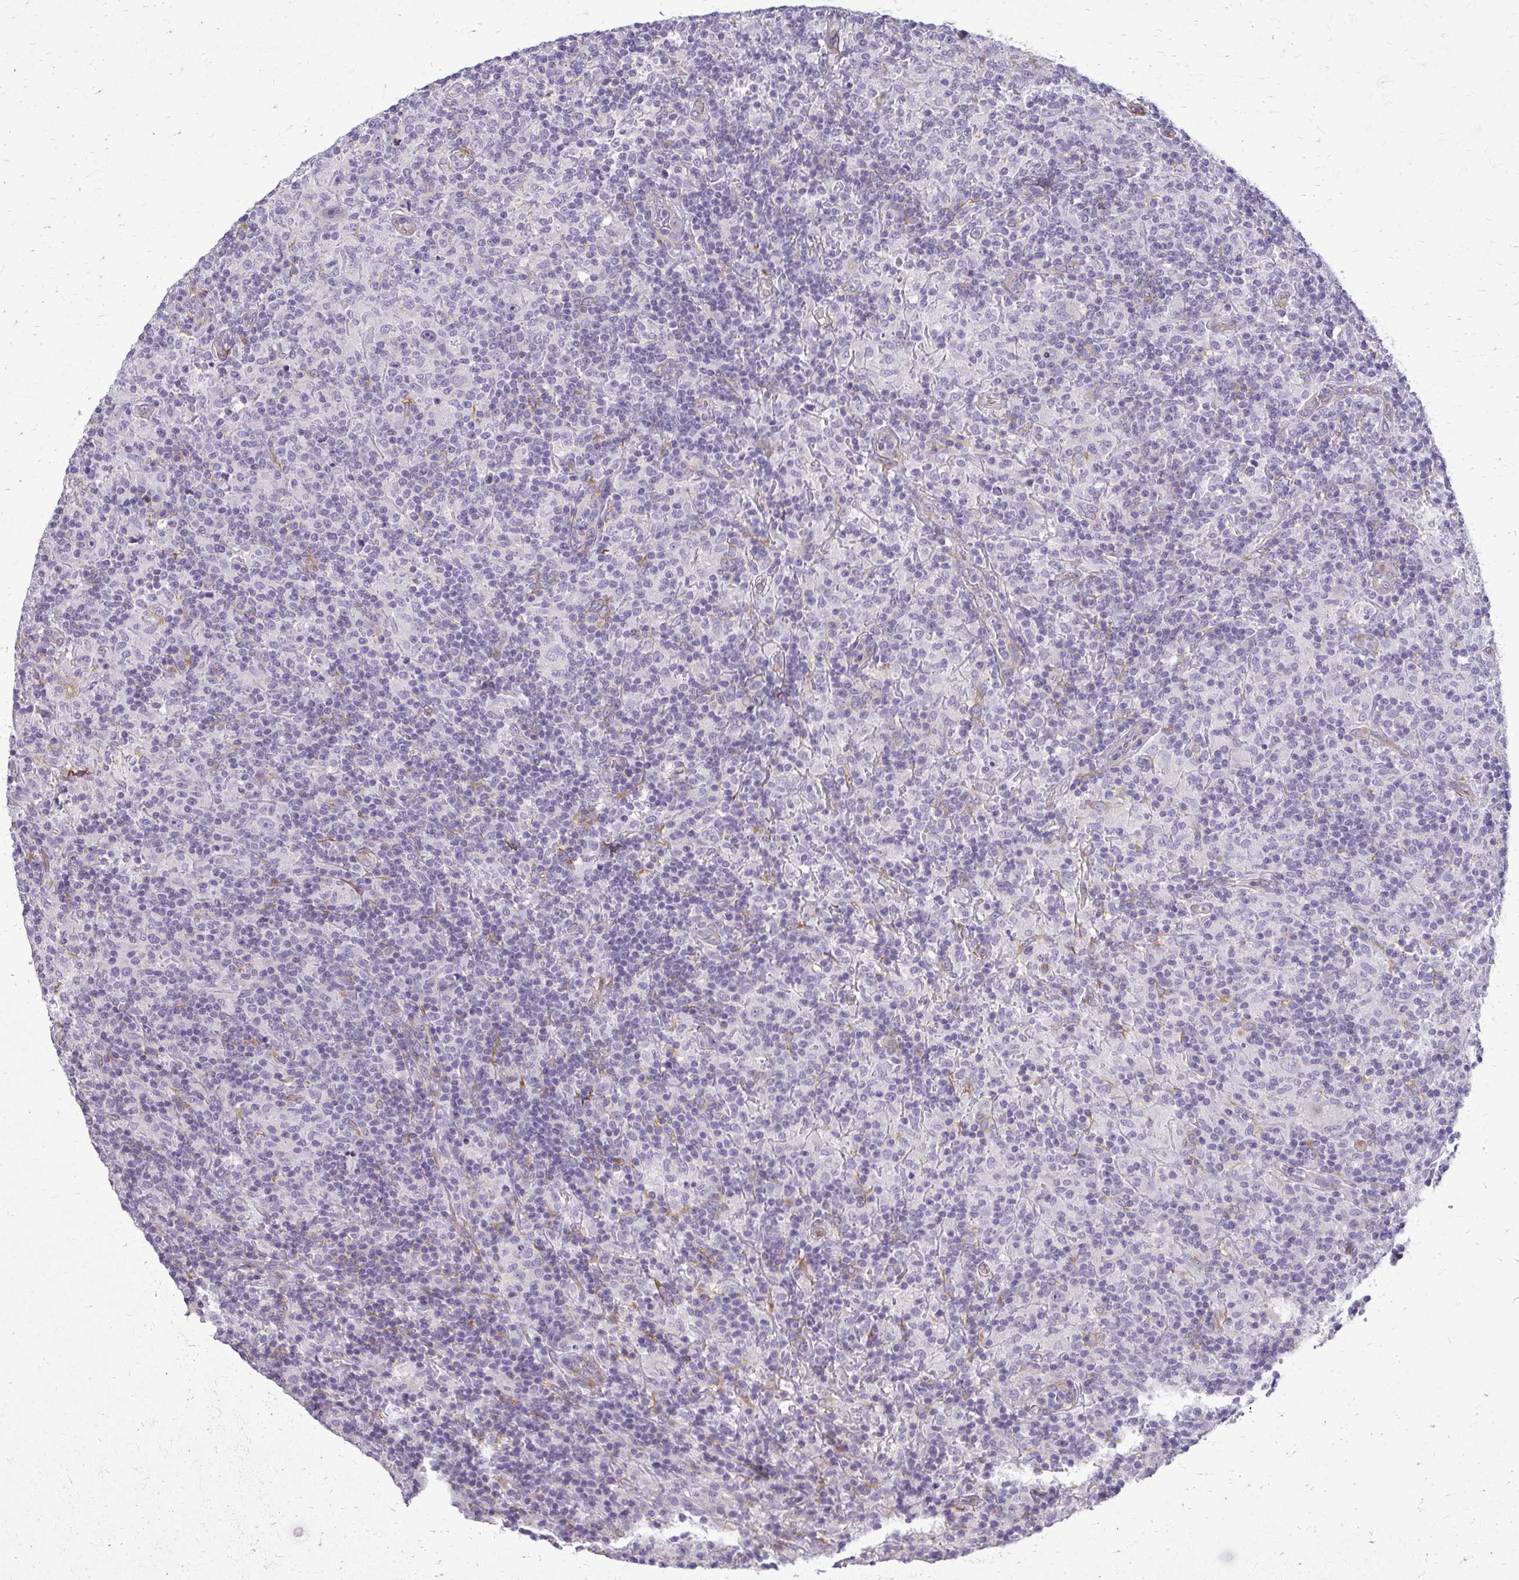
{"staining": {"intensity": "negative", "quantity": "none", "location": "none"}, "tissue": "lymphoma", "cell_type": "Tumor cells", "image_type": "cancer", "snomed": [{"axis": "morphology", "description": "Hodgkin's disease, NOS"}, {"axis": "topography", "description": "Lymph node"}], "caption": "Tumor cells show no significant protein positivity in lymphoma.", "gene": "DEPP1", "patient": {"sex": "male", "age": 70}}